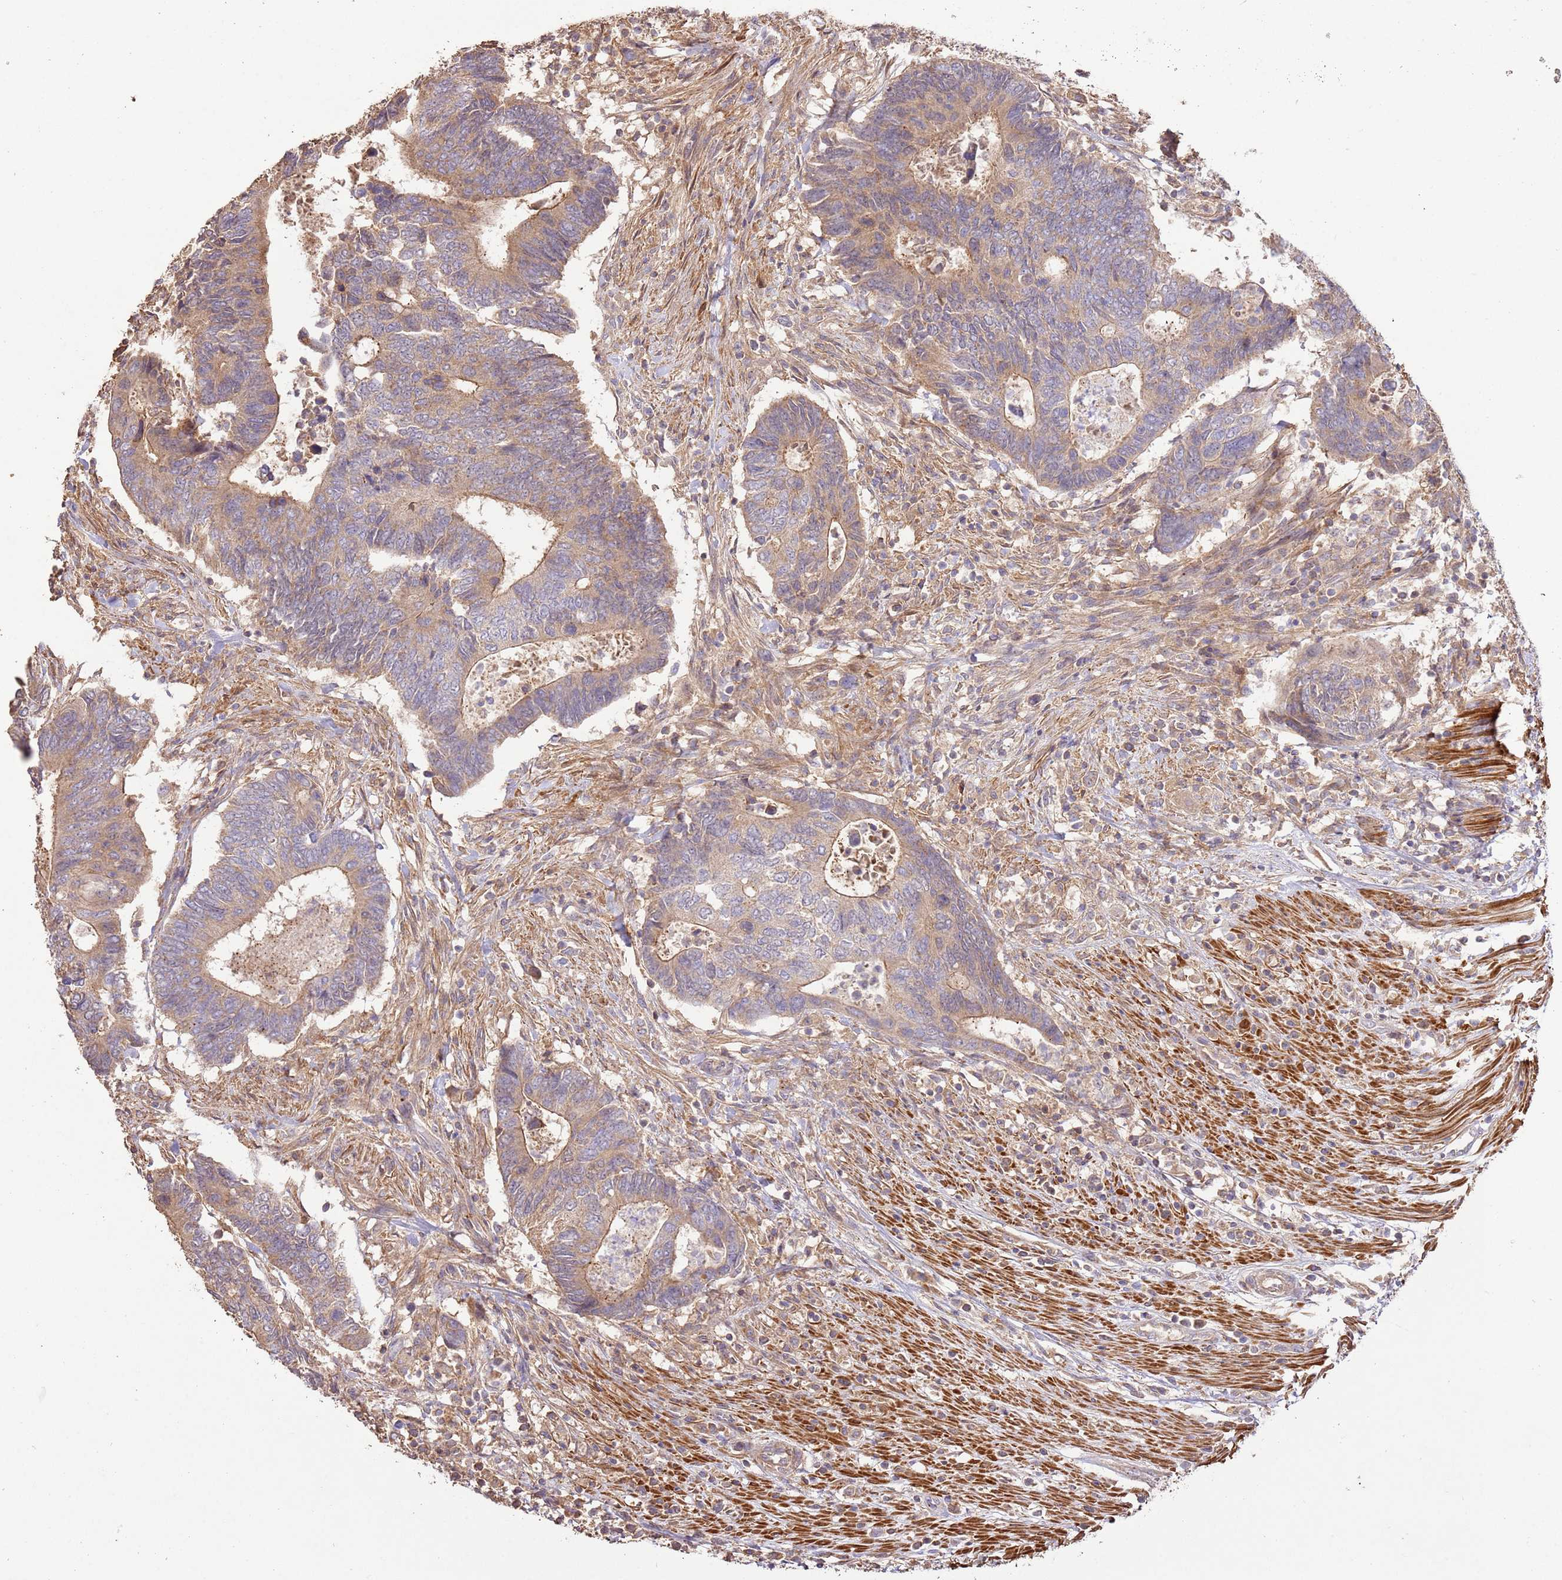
{"staining": {"intensity": "weak", "quantity": "25%-75%", "location": "cytoplasmic/membranous"}, "tissue": "colorectal cancer", "cell_type": "Tumor cells", "image_type": "cancer", "snomed": [{"axis": "morphology", "description": "Adenocarcinoma, NOS"}, {"axis": "topography", "description": "Colon"}], "caption": "DAB (3,3'-diaminobenzidine) immunohistochemical staining of colorectal cancer shows weak cytoplasmic/membranous protein staining in about 25%-75% of tumor cells. The protein is shown in brown color, while the nuclei are stained blue.", "gene": "CEP55", "patient": {"sex": "male", "age": 87}}